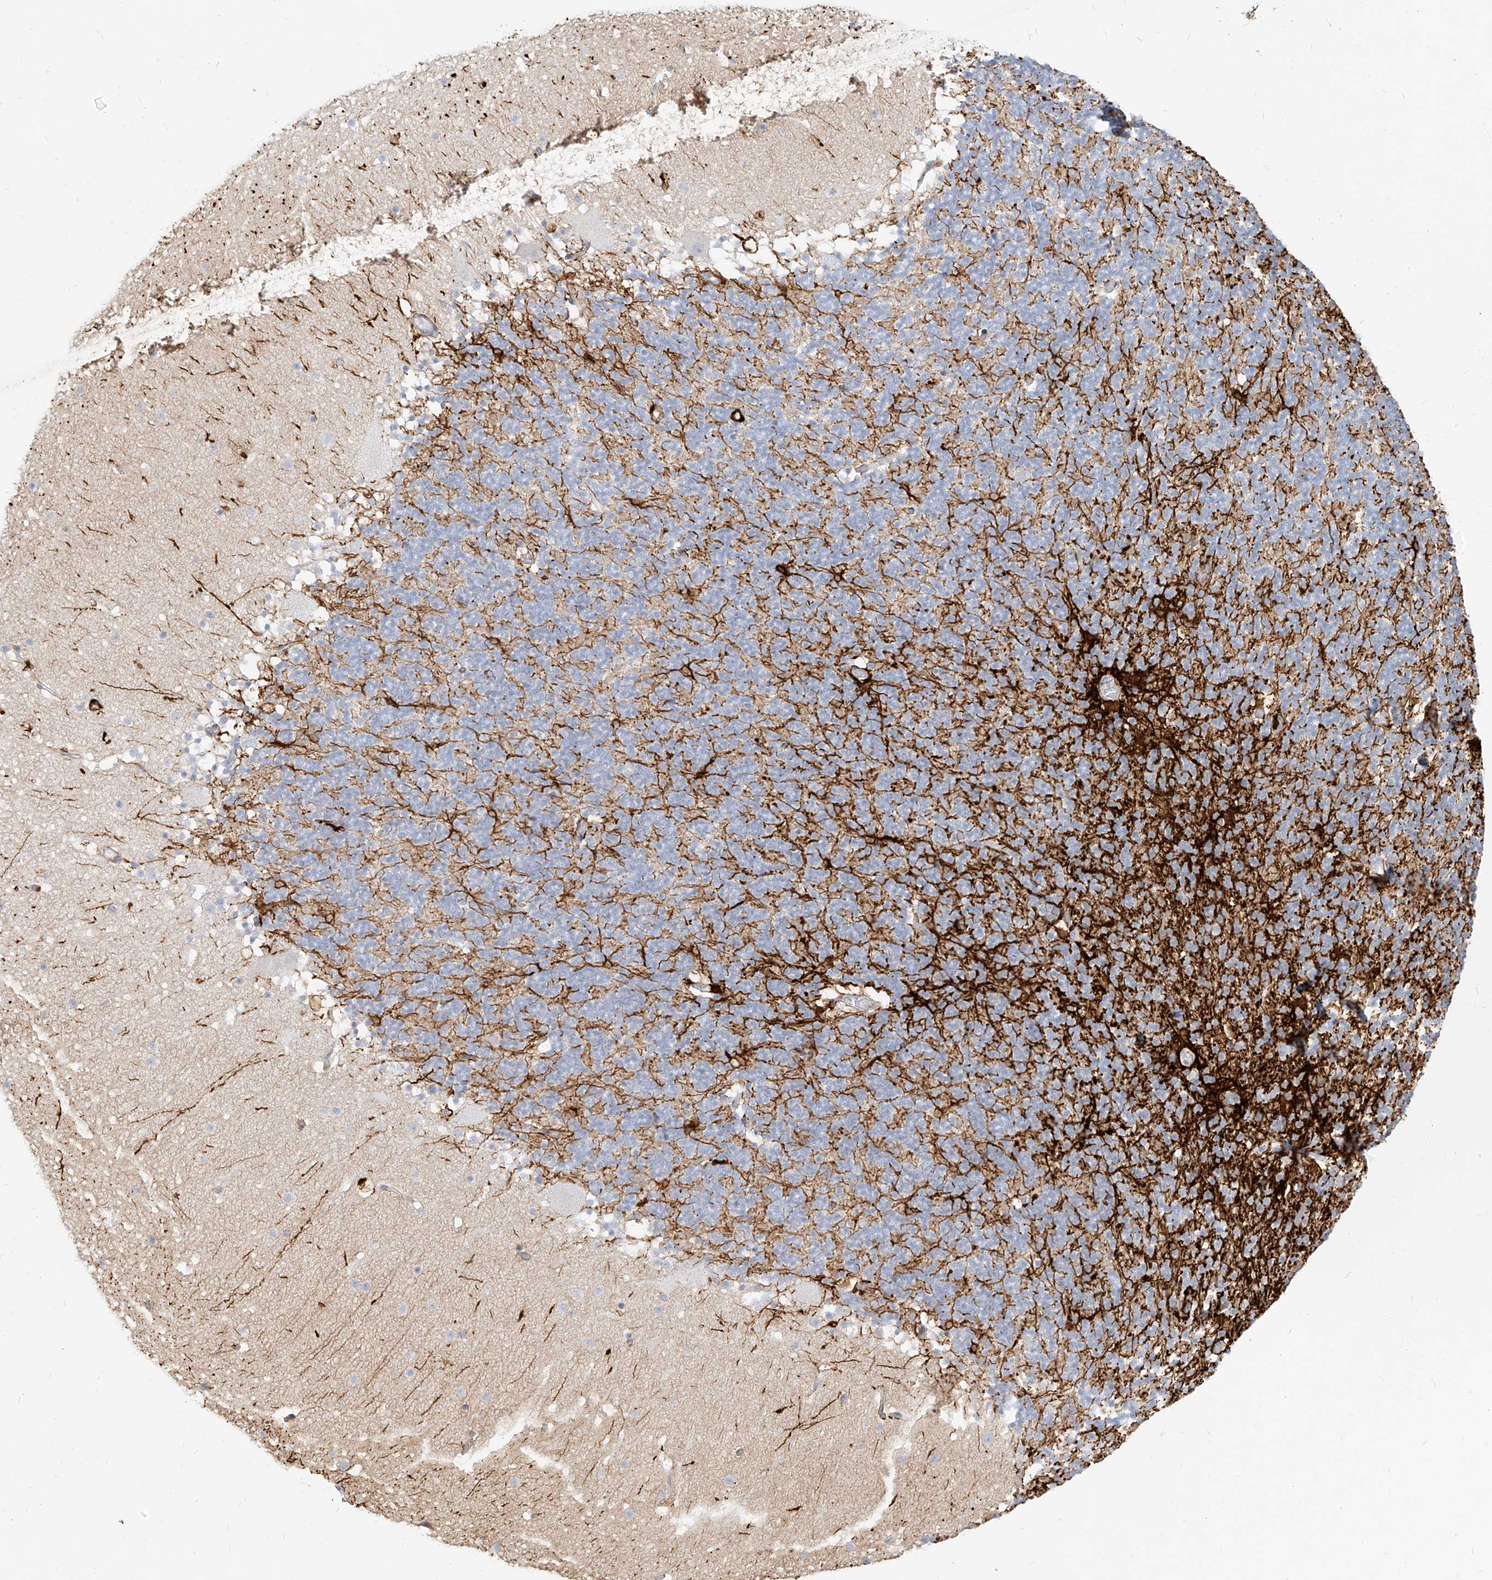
{"staining": {"intensity": "negative", "quantity": "none", "location": "none"}, "tissue": "cerebellum", "cell_type": "Cells in granular layer", "image_type": "normal", "snomed": [{"axis": "morphology", "description": "Normal tissue, NOS"}, {"axis": "topography", "description": "Cerebellum"}], "caption": "Micrograph shows no significant protein positivity in cells in granular layer of unremarkable cerebellum. The staining was performed using DAB (3,3'-diaminobenzidine) to visualize the protein expression in brown, while the nuclei were stained in blue with hematoxylin (Magnification: 20x).", "gene": "ITPKB", "patient": {"sex": "male", "age": 57}}